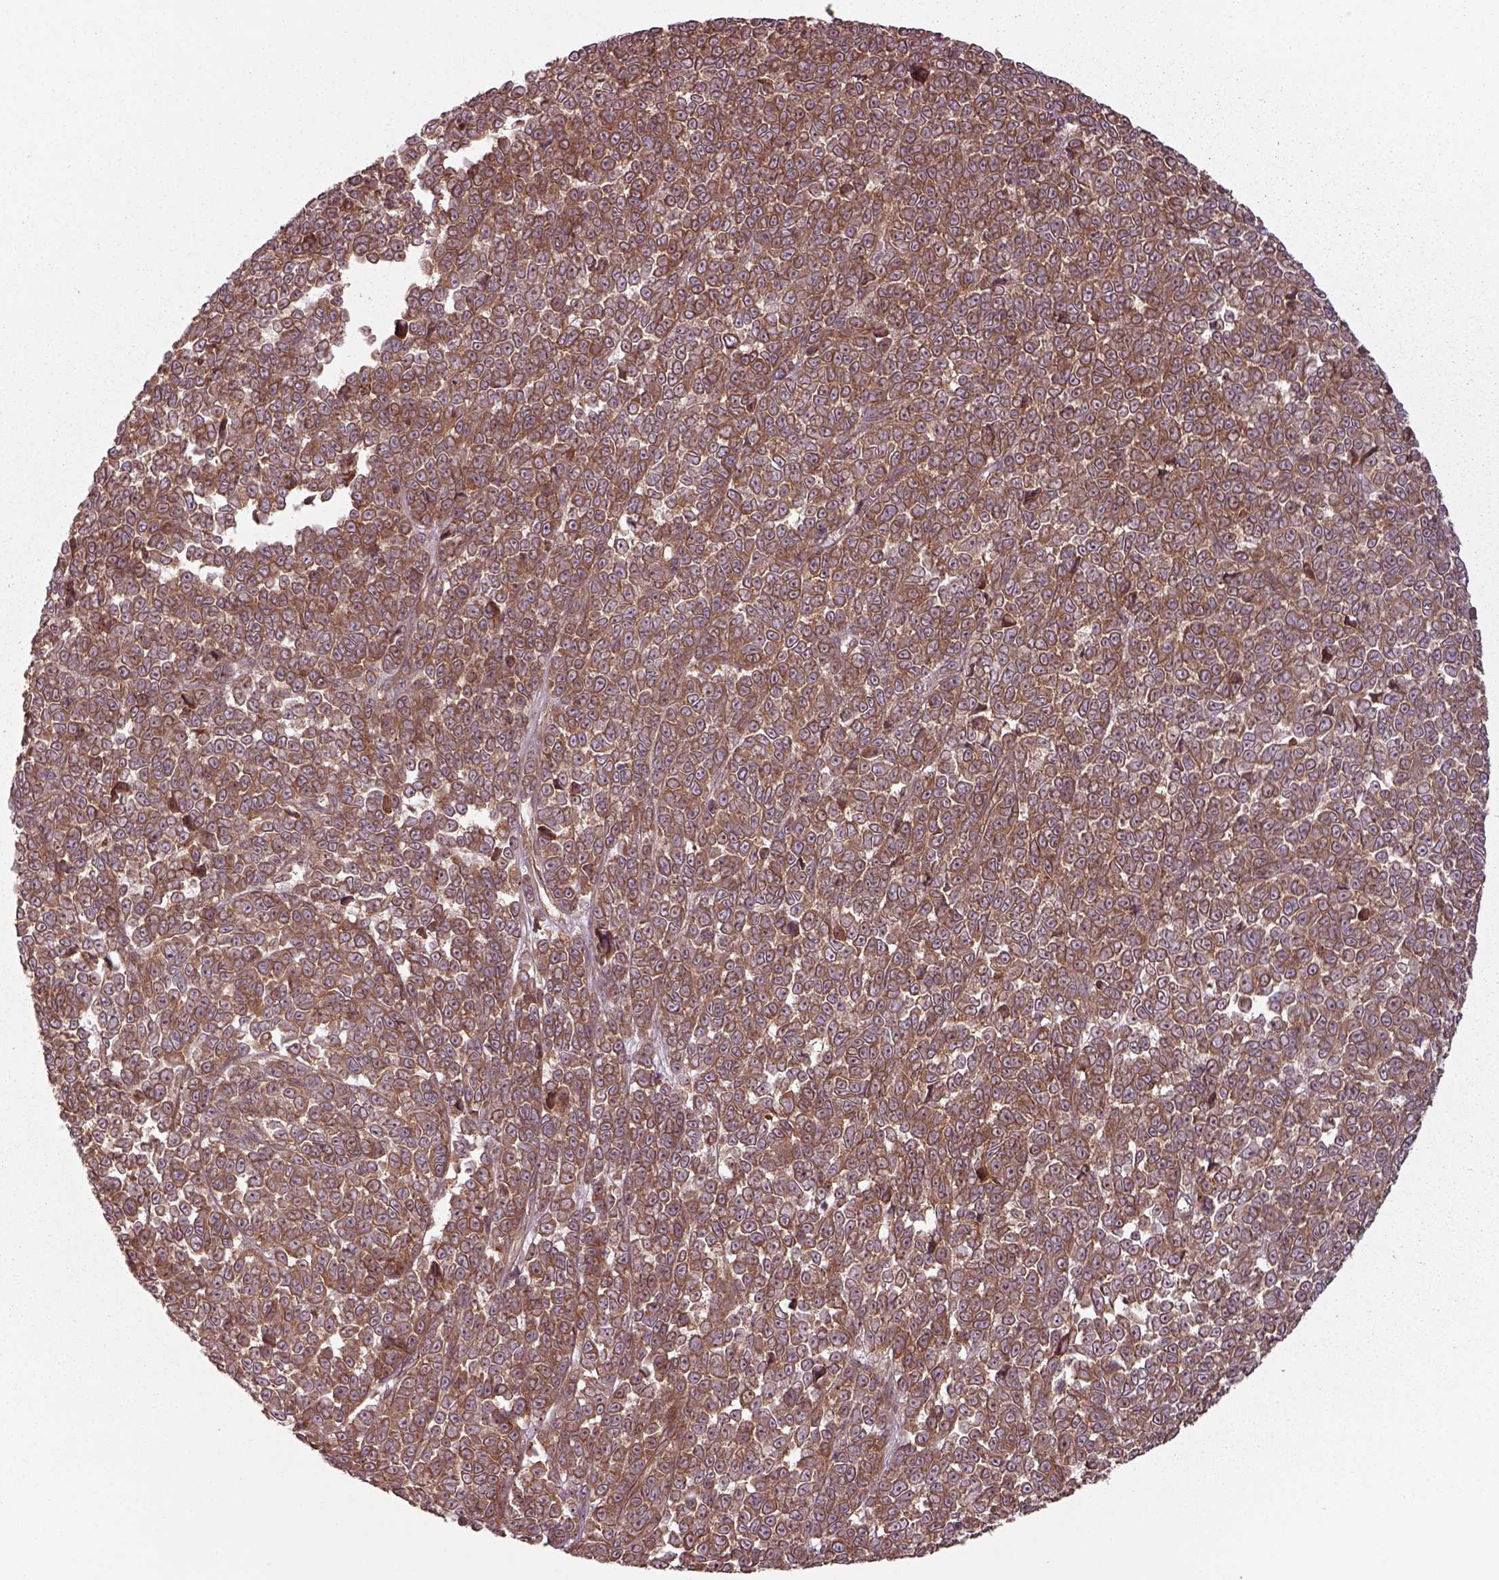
{"staining": {"intensity": "moderate", "quantity": ">75%", "location": "cytoplasmic/membranous"}, "tissue": "melanoma", "cell_type": "Tumor cells", "image_type": "cancer", "snomed": [{"axis": "morphology", "description": "Malignant melanoma, NOS"}, {"axis": "topography", "description": "Skin"}], "caption": "This is a histology image of immunohistochemistry (IHC) staining of malignant melanoma, which shows moderate expression in the cytoplasmic/membranous of tumor cells.", "gene": "CHMP3", "patient": {"sex": "female", "age": 95}}